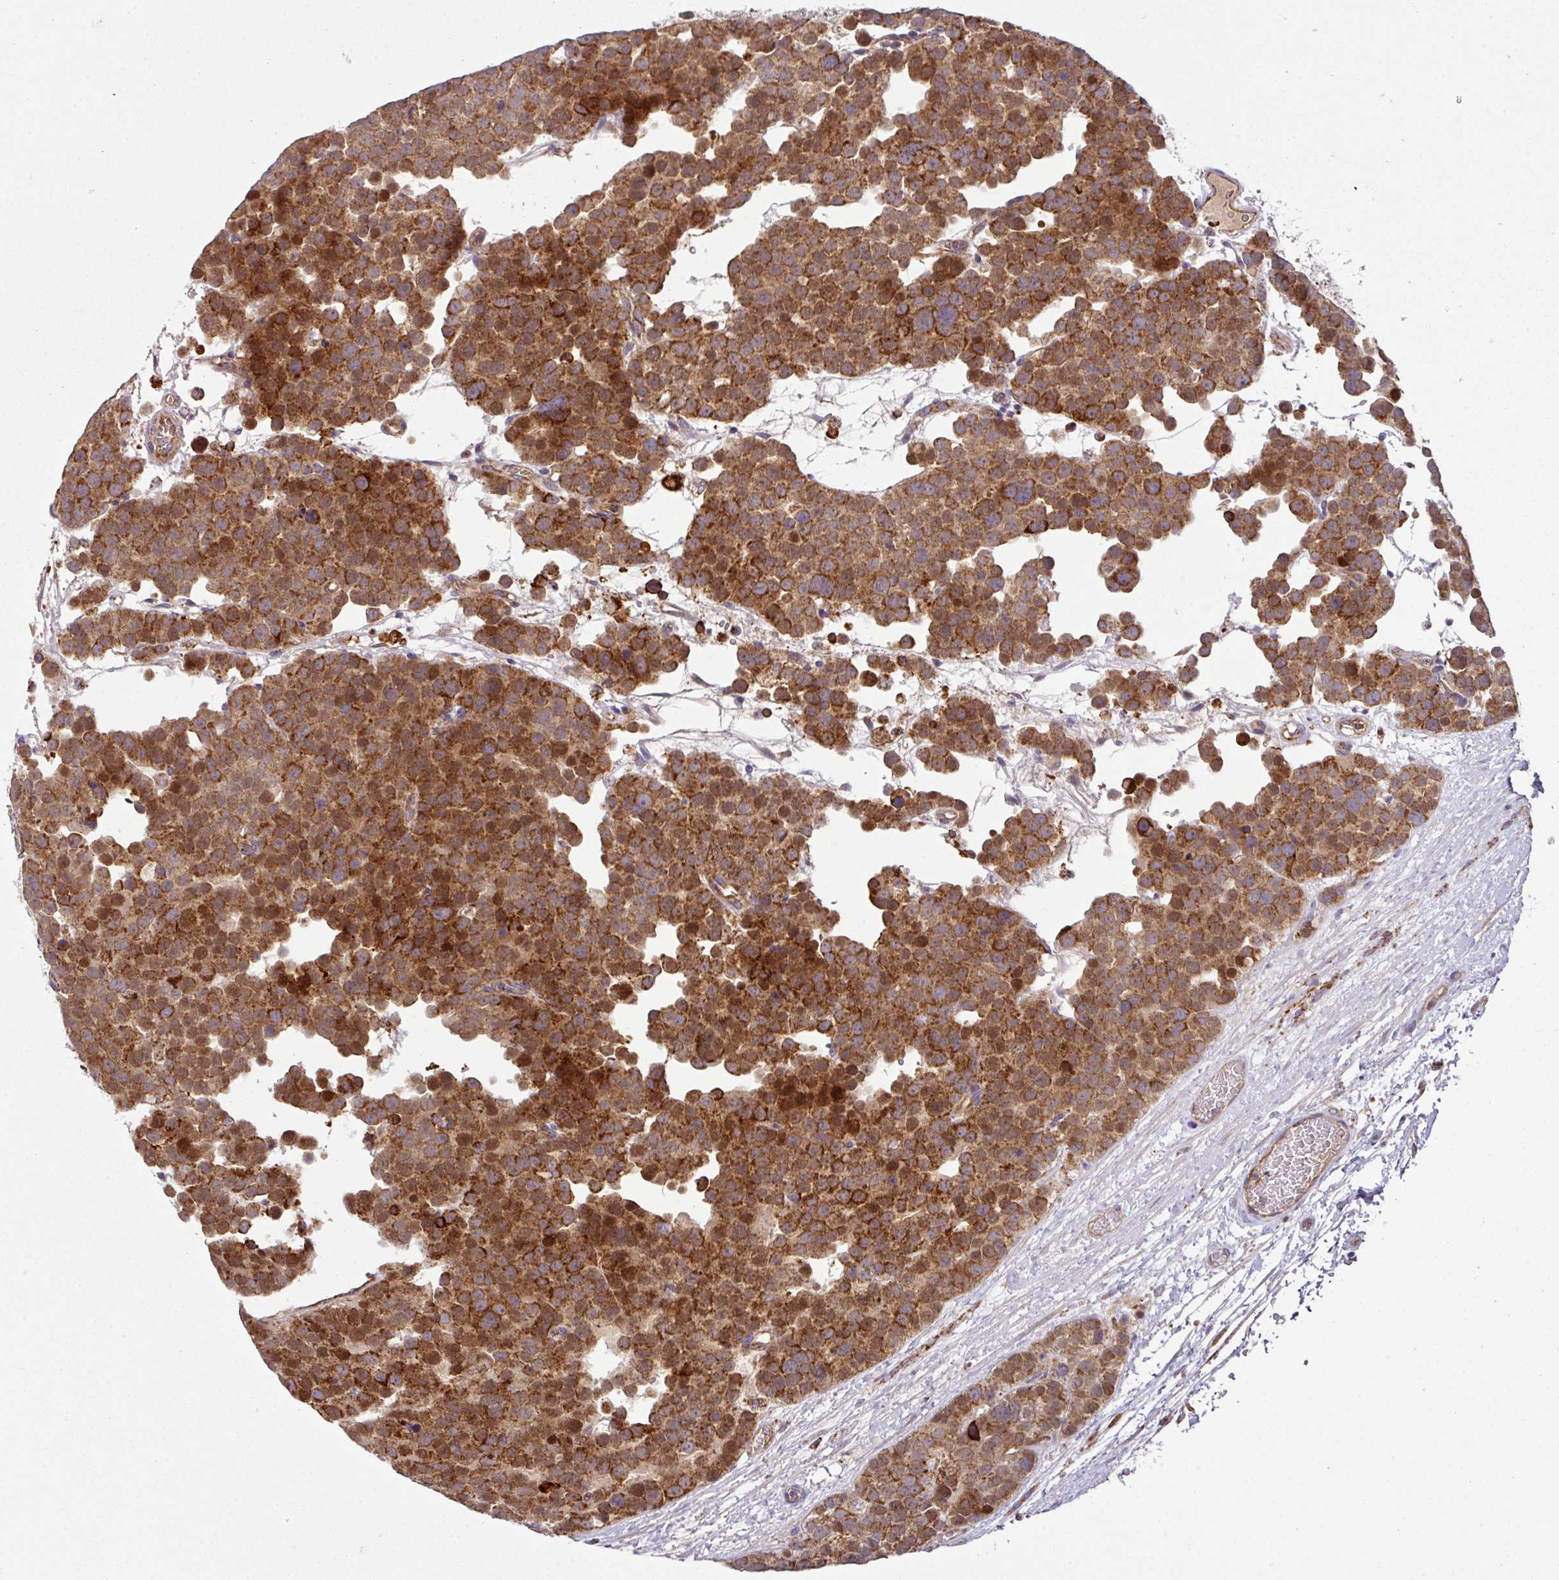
{"staining": {"intensity": "strong", "quantity": ">75%", "location": "cytoplasmic/membranous"}, "tissue": "testis cancer", "cell_type": "Tumor cells", "image_type": "cancer", "snomed": [{"axis": "morphology", "description": "Seminoma, NOS"}, {"axis": "topography", "description": "Testis"}], "caption": "A histopathology image of testis cancer stained for a protein reveals strong cytoplasmic/membranous brown staining in tumor cells.", "gene": "PRELID3B", "patient": {"sex": "male", "age": 71}}